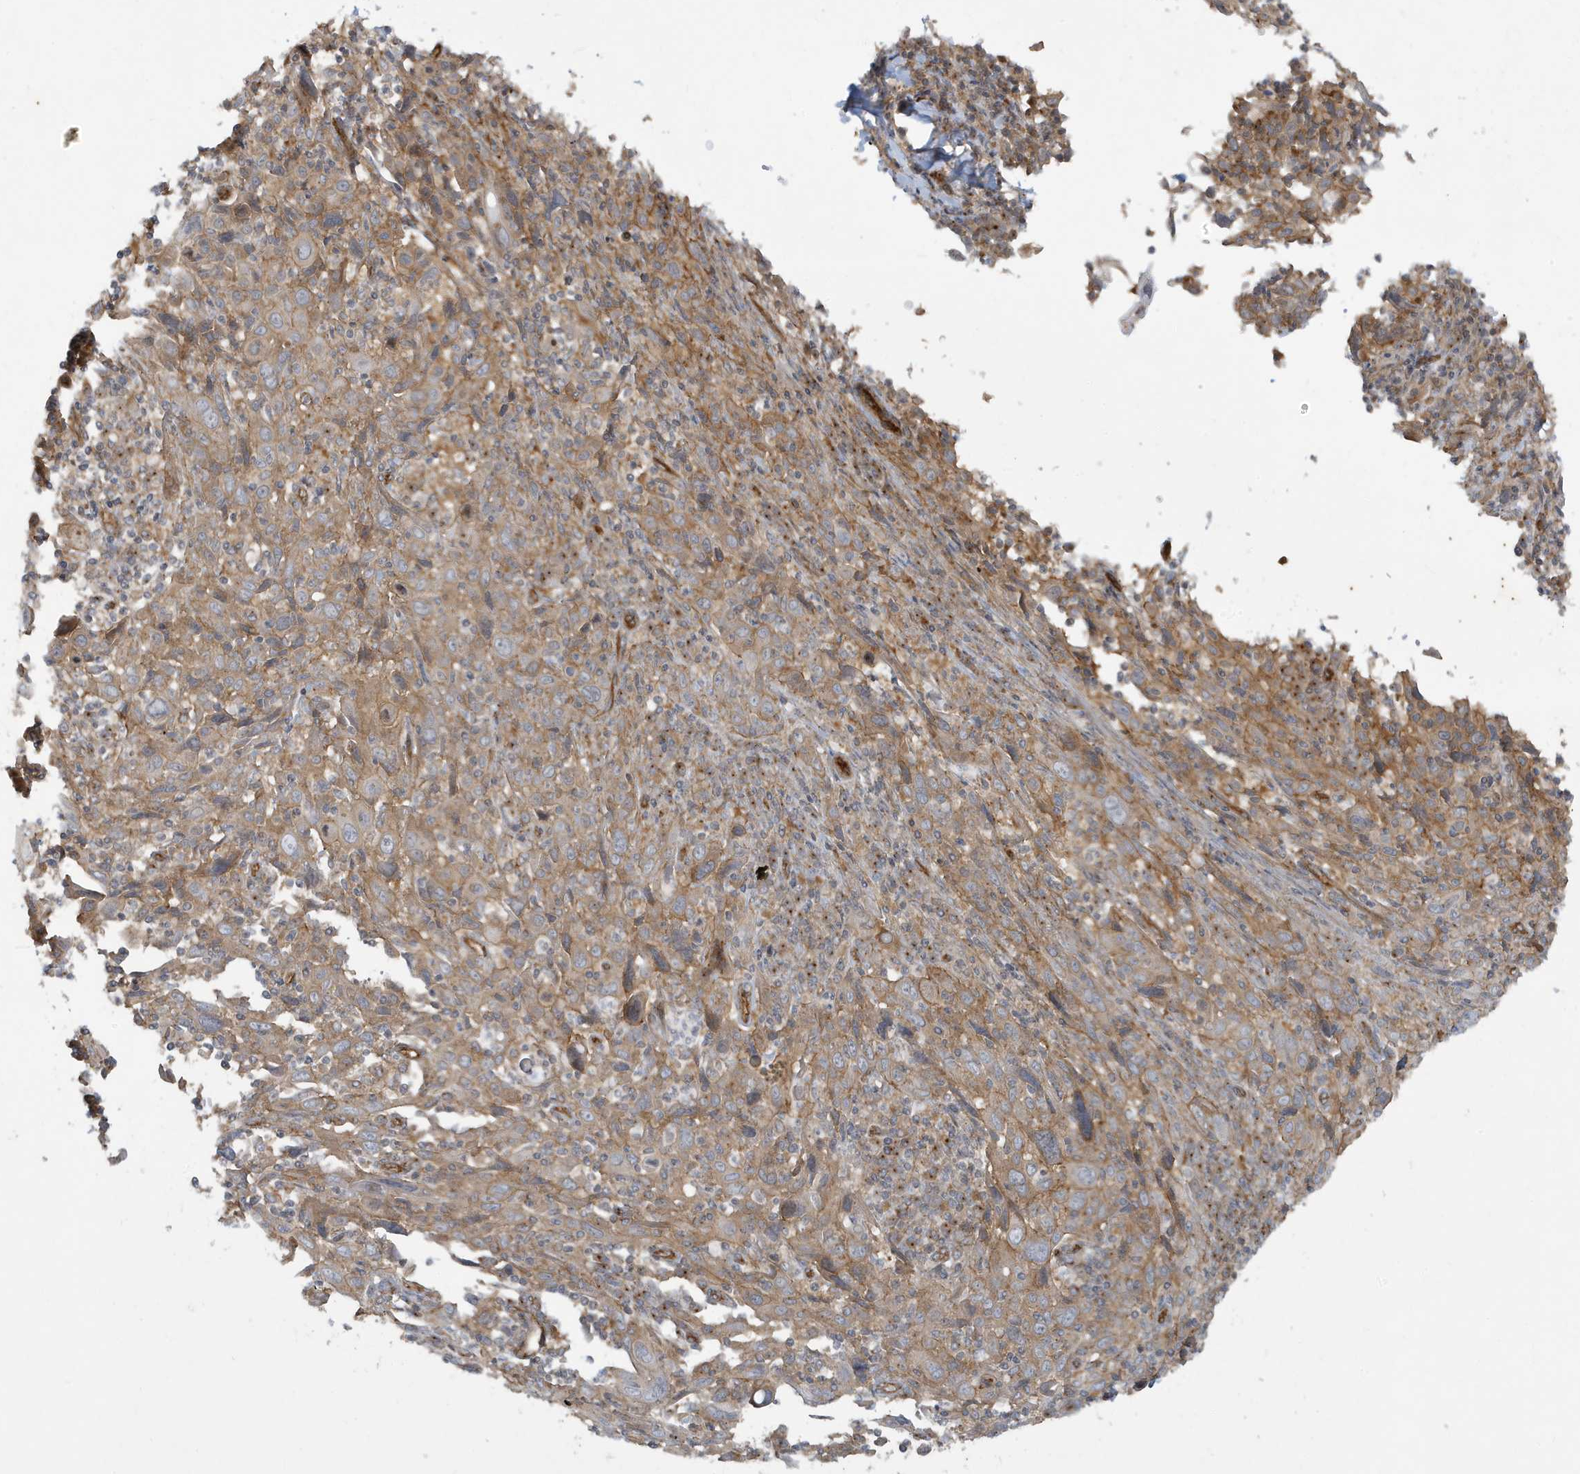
{"staining": {"intensity": "moderate", "quantity": ">75%", "location": "cytoplasmic/membranous"}, "tissue": "cervical cancer", "cell_type": "Tumor cells", "image_type": "cancer", "snomed": [{"axis": "morphology", "description": "Squamous cell carcinoma, NOS"}, {"axis": "topography", "description": "Cervix"}], "caption": "Protein expression analysis of human cervical cancer (squamous cell carcinoma) reveals moderate cytoplasmic/membranous positivity in about >75% of tumor cells.", "gene": "ATP23", "patient": {"sex": "female", "age": 46}}